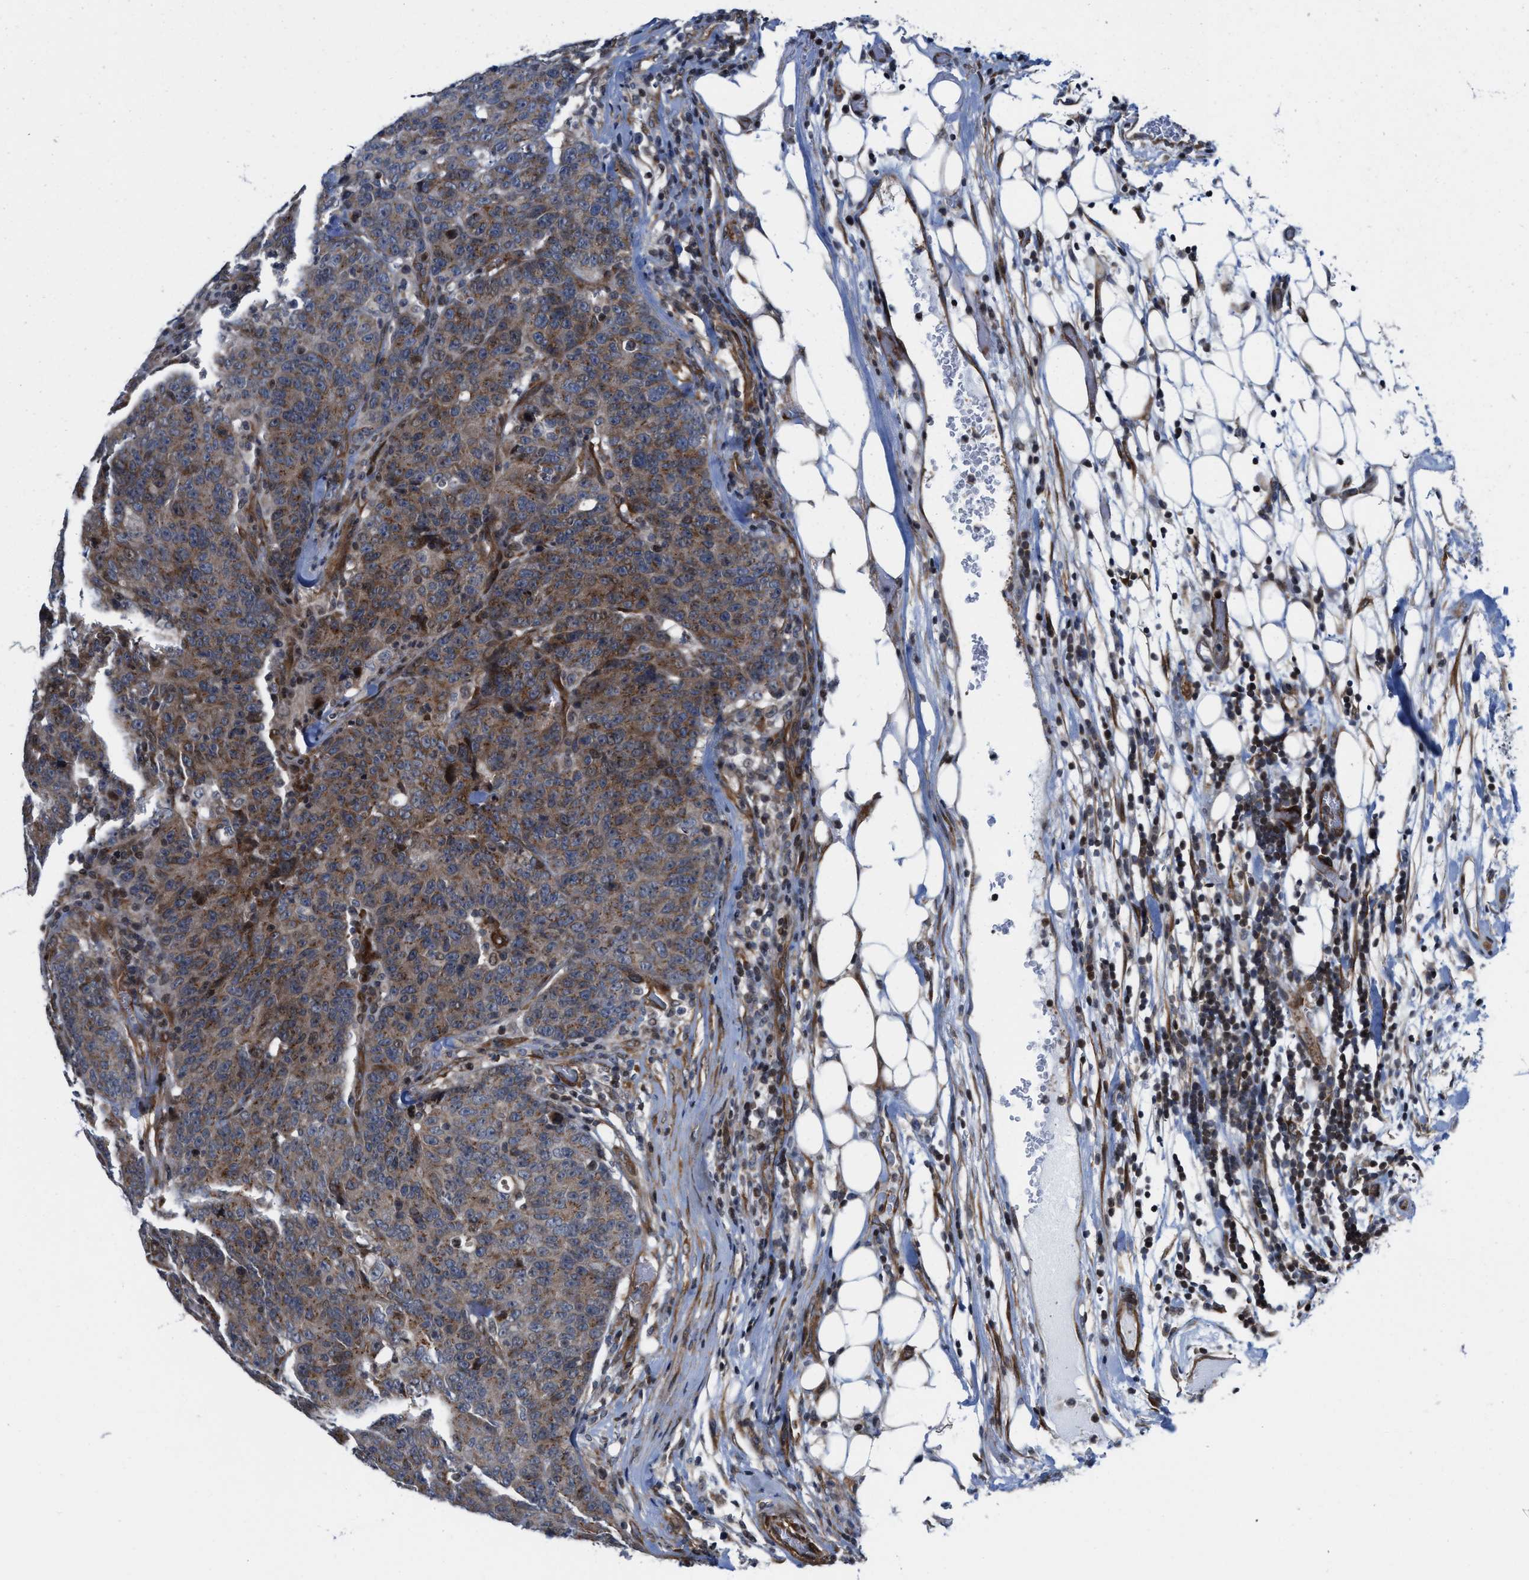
{"staining": {"intensity": "moderate", "quantity": "25%-75%", "location": "cytoplasmic/membranous"}, "tissue": "colorectal cancer", "cell_type": "Tumor cells", "image_type": "cancer", "snomed": [{"axis": "morphology", "description": "Adenocarcinoma, NOS"}, {"axis": "topography", "description": "Colon"}], "caption": "IHC micrograph of neoplastic tissue: human colorectal cancer stained using IHC shows medium levels of moderate protein expression localized specifically in the cytoplasmic/membranous of tumor cells, appearing as a cytoplasmic/membranous brown color.", "gene": "TGFB1I1", "patient": {"sex": "female", "age": 53}}